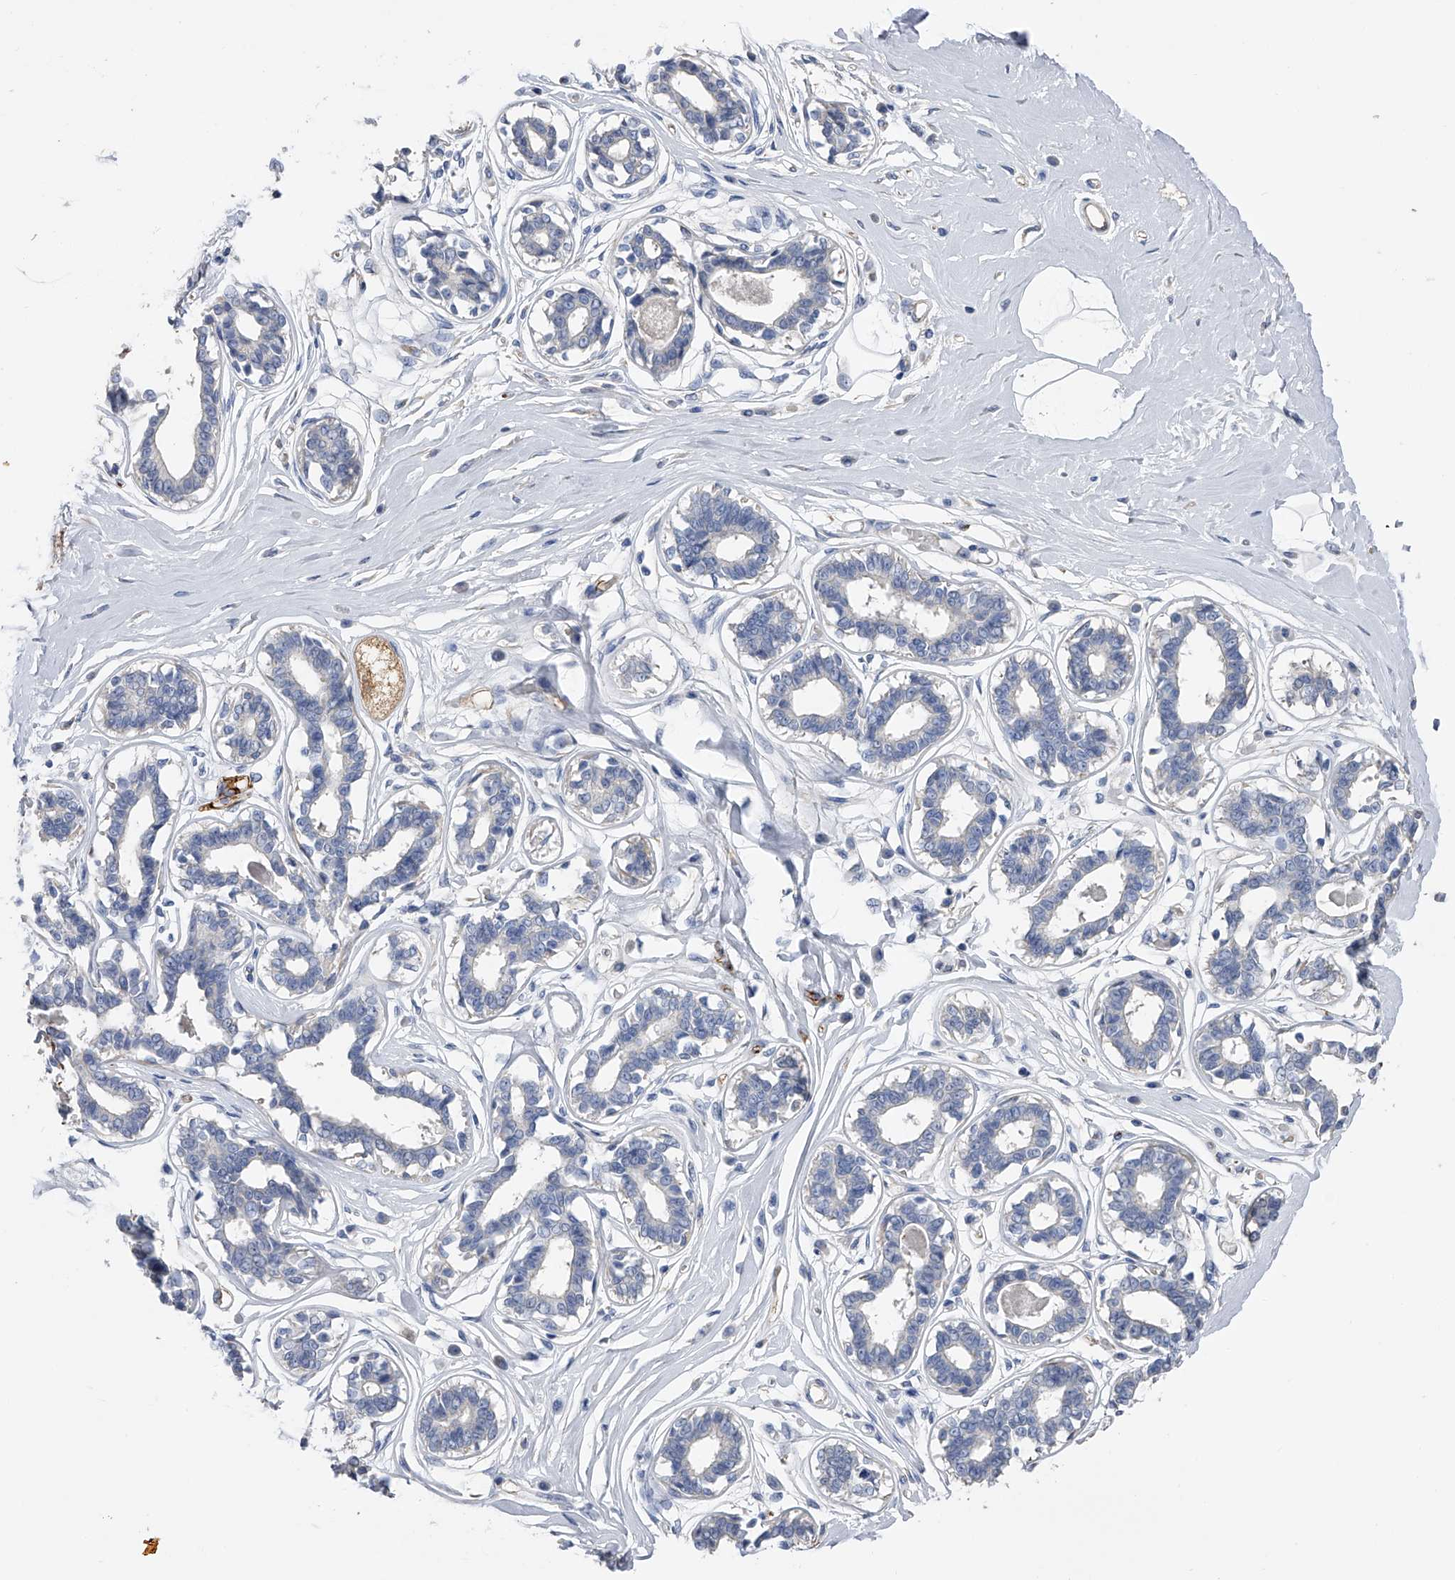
{"staining": {"intensity": "negative", "quantity": "none", "location": "none"}, "tissue": "breast", "cell_type": "Adipocytes", "image_type": "normal", "snomed": [{"axis": "morphology", "description": "Normal tissue, NOS"}, {"axis": "topography", "description": "Breast"}], "caption": "A histopathology image of breast stained for a protein exhibits no brown staining in adipocytes. (Brightfield microscopy of DAB (3,3'-diaminobenzidine) immunohistochemistry (IHC) at high magnification).", "gene": "RWDD2A", "patient": {"sex": "female", "age": 45}}